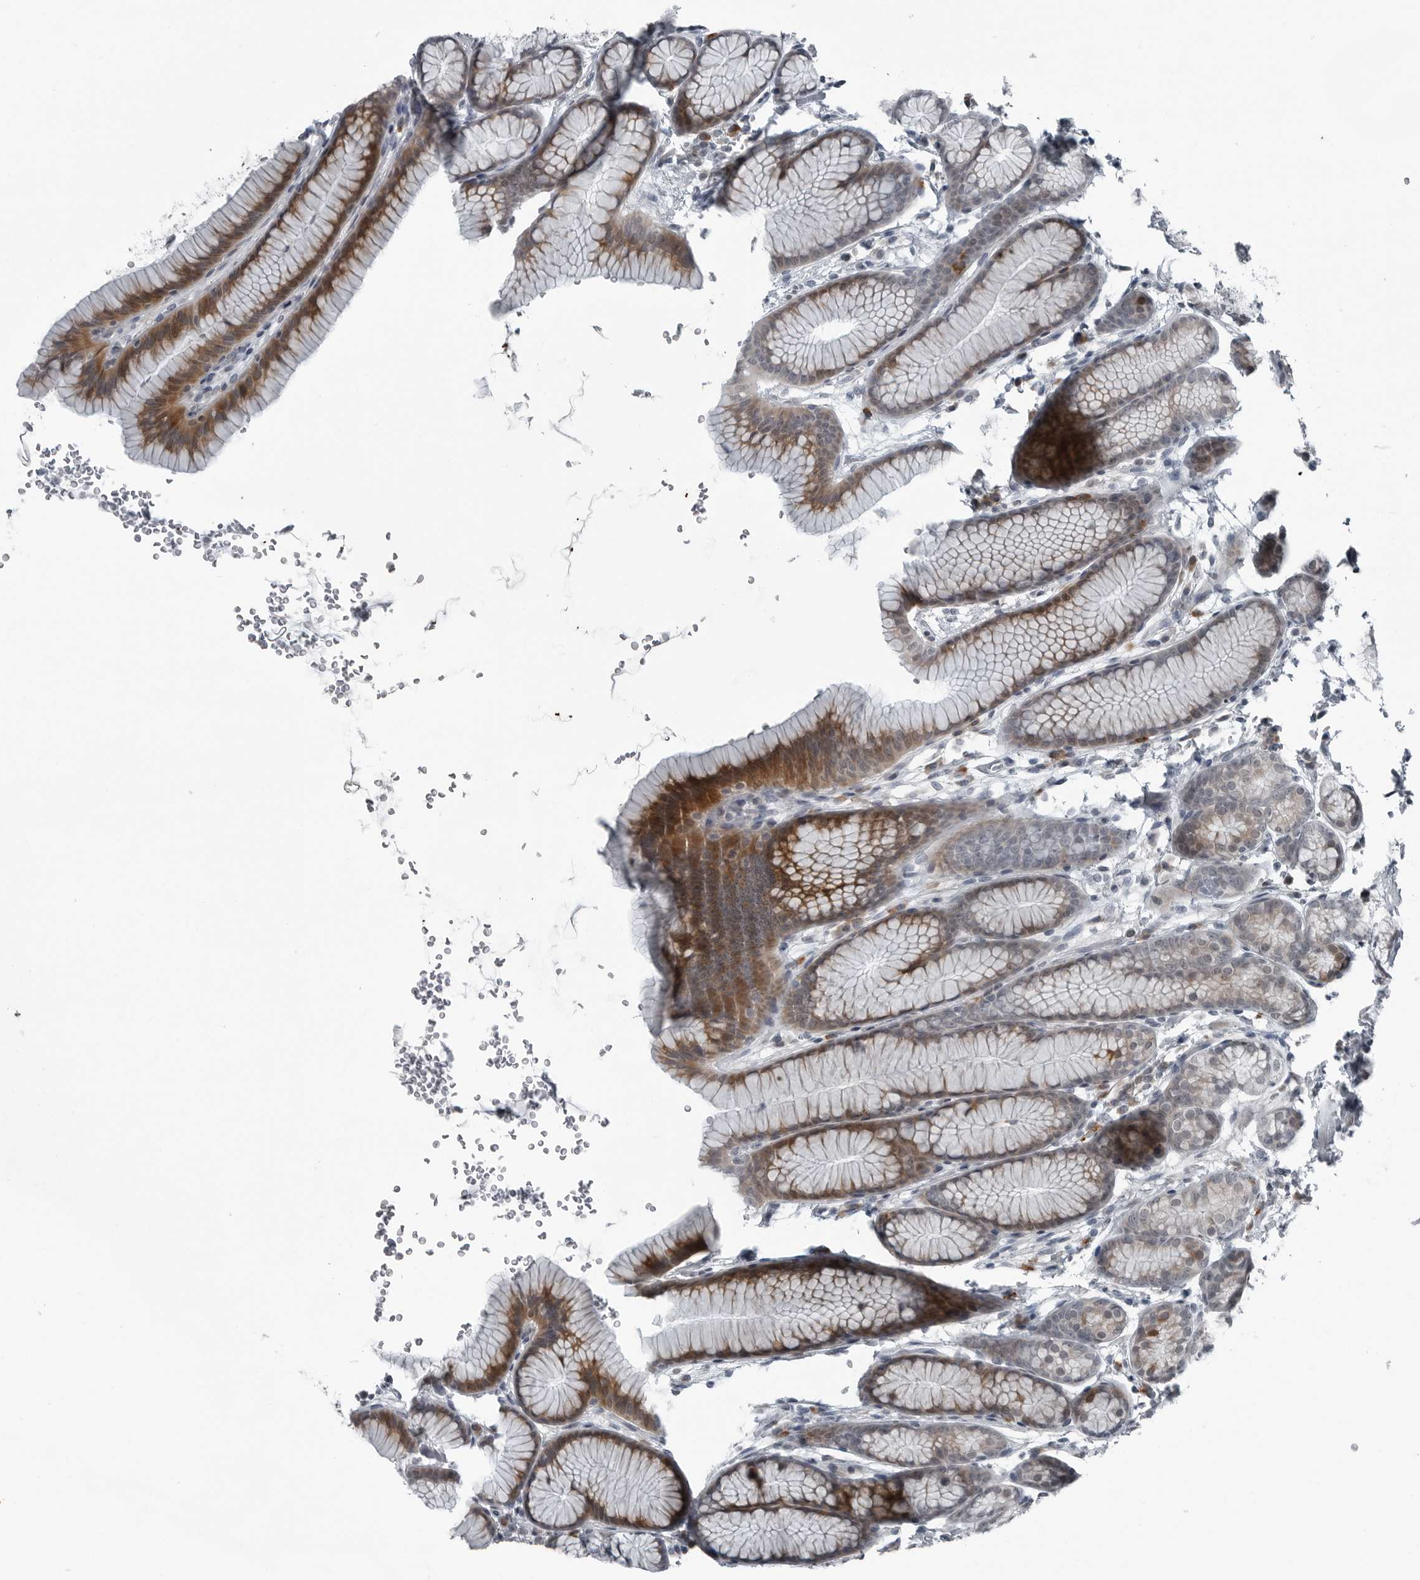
{"staining": {"intensity": "moderate", "quantity": "25%-75%", "location": "cytoplasmic/membranous"}, "tissue": "stomach", "cell_type": "Glandular cells", "image_type": "normal", "snomed": [{"axis": "morphology", "description": "Normal tissue, NOS"}, {"axis": "topography", "description": "Stomach"}], "caption": "About 25%-75% of glandular cells in unremarkable human stomach demonstrate moderate cytoplasmic/membranous protein expression as visualized by brown immunohistochemical staining.", "gene": "DNAAF11", "patient": {"sex": "male", "age": 42}}